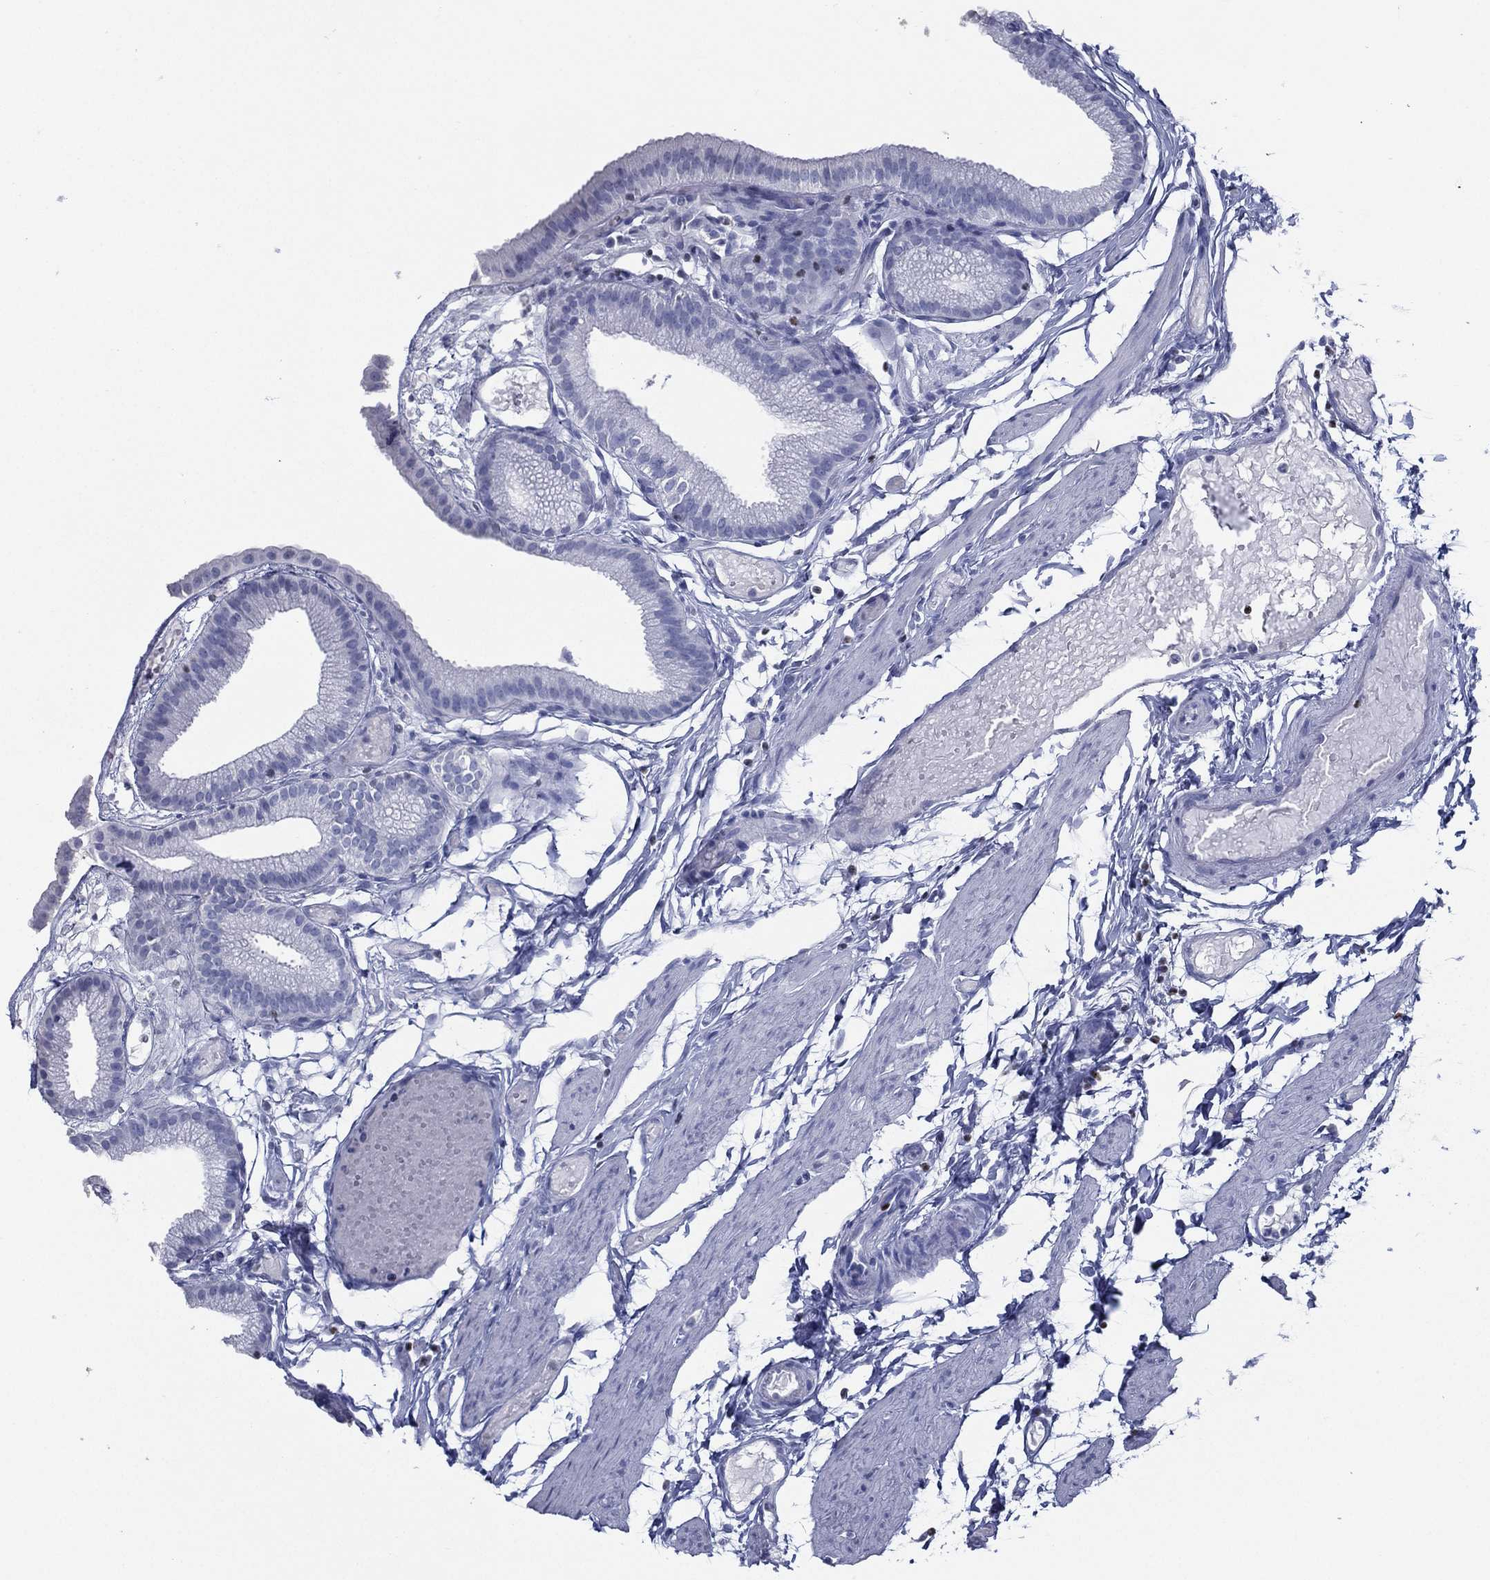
{"staining": {"intensity": "negative", "quantity": "none", "location": "none"}, "tissue": "gallbladder", "cell_type": "Glandular cells", "image_type": "normal", "snomed": [{"axis": "morphology", "description": "Normal tissue, NOS"}, {"axis": "topography", "description": "Gallbladder"}], "caption": "An immunohistochemistry (IHC) histopathology image of normal gallbladder is shown. There is no staining in glandular cells of gallbladder. (DAB (3,3'-diaminobenzidine) immunohistochemistry (IHC) visualized using brightfield microscopy, high magnification).", "gene": "PYHIN1", "patient": {"sex": "female", "age": 45}}